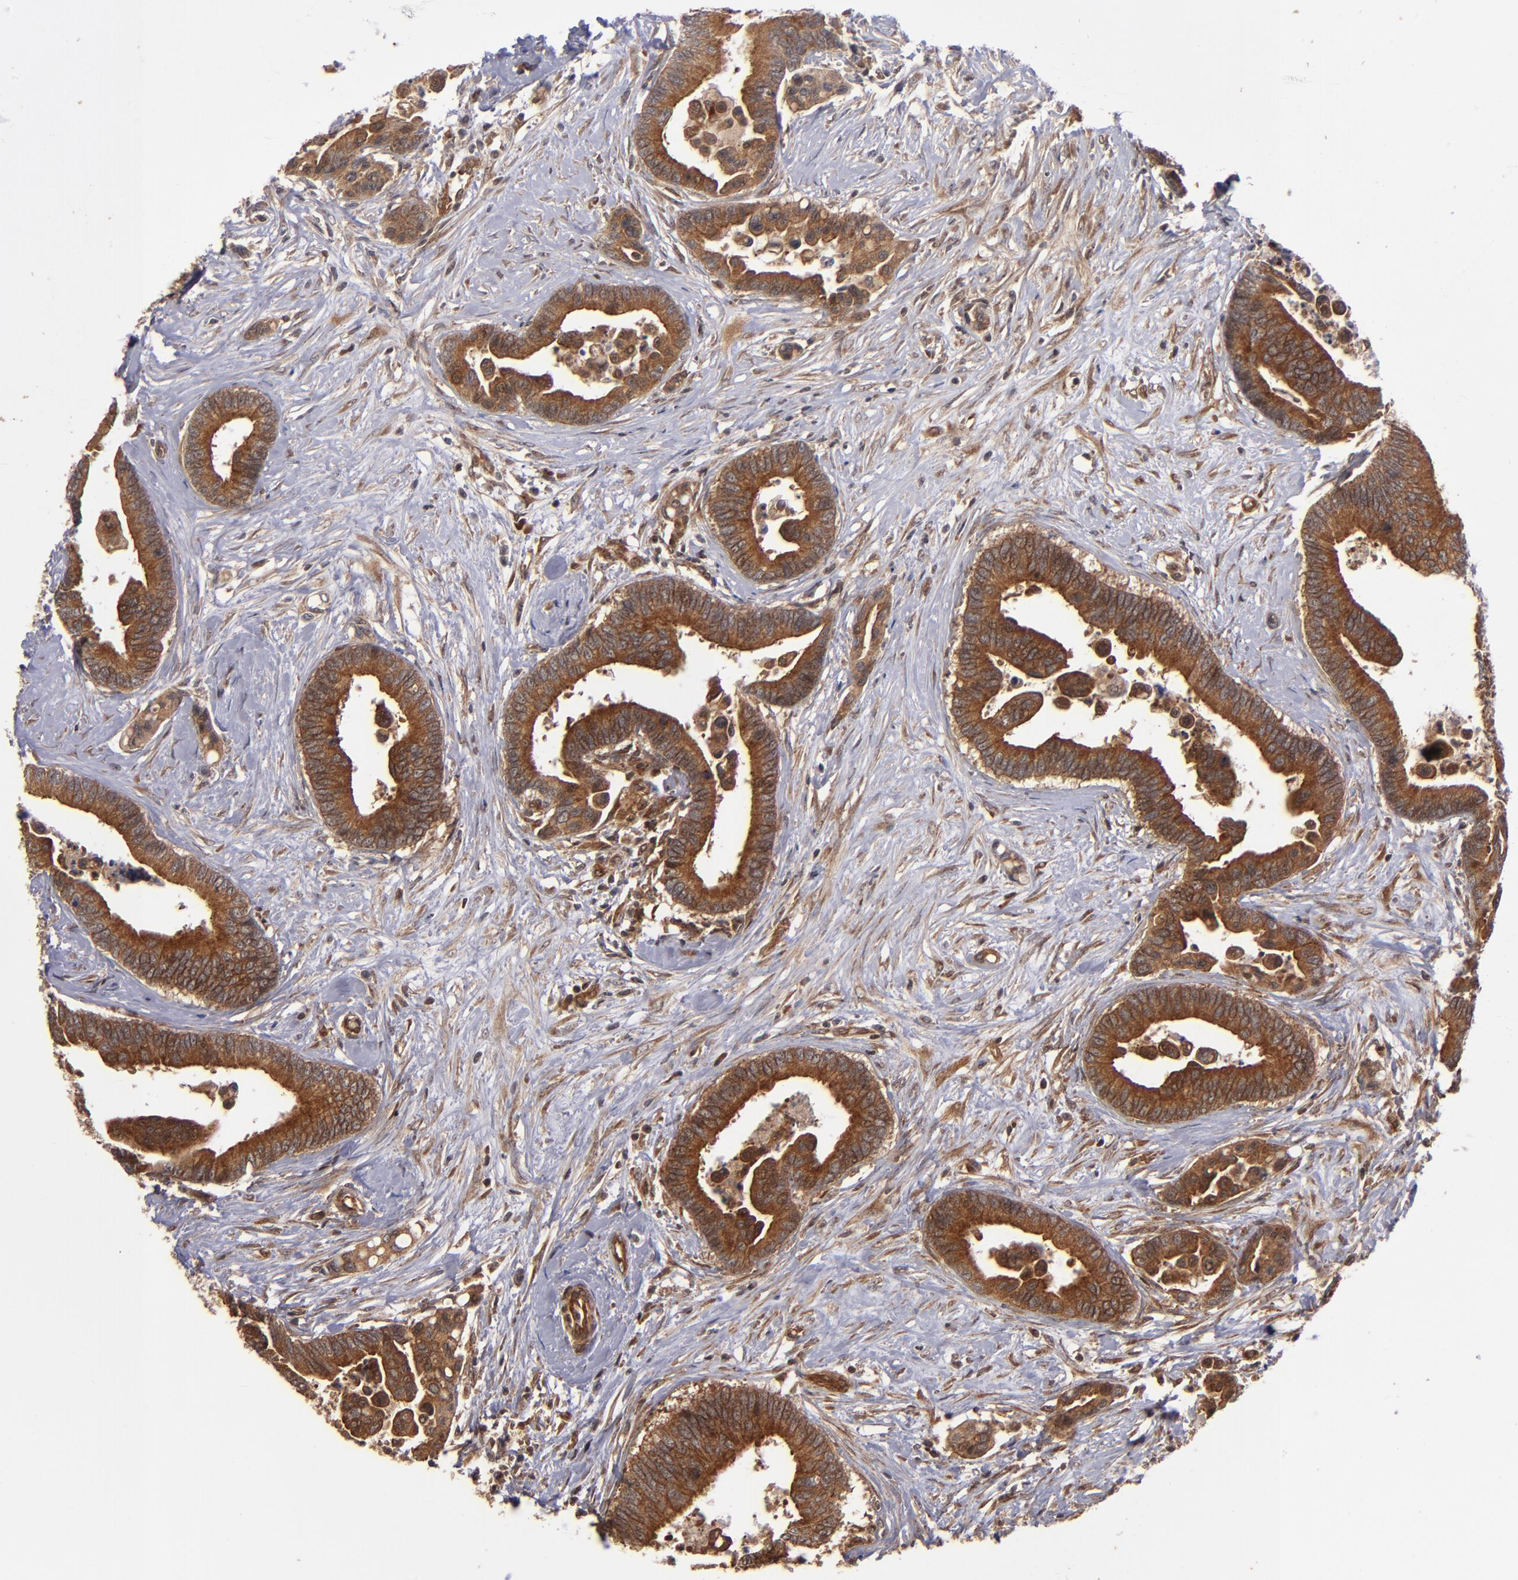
{"staining": {"intensity": "strong", "quantity": ">75%", "location": "cytoplasmic/membranous"}, "tissue": "colorectal cancer", "cell_type": "Tumor cells", "image_type": "cancer", "snomed": [{"axis": "morphology", "description": "Adenocarcinoma, NOS"}, {"axis": "topography", "description": "Colon"}], "caption": "A brown stain shows strong cytoplasmic/membranous expression of a protein in human colorectal cancer (adenocarcinoma) tumor cells.", "gene": "BDKRB1", "patient": {"sex": "male", "age": 82}}